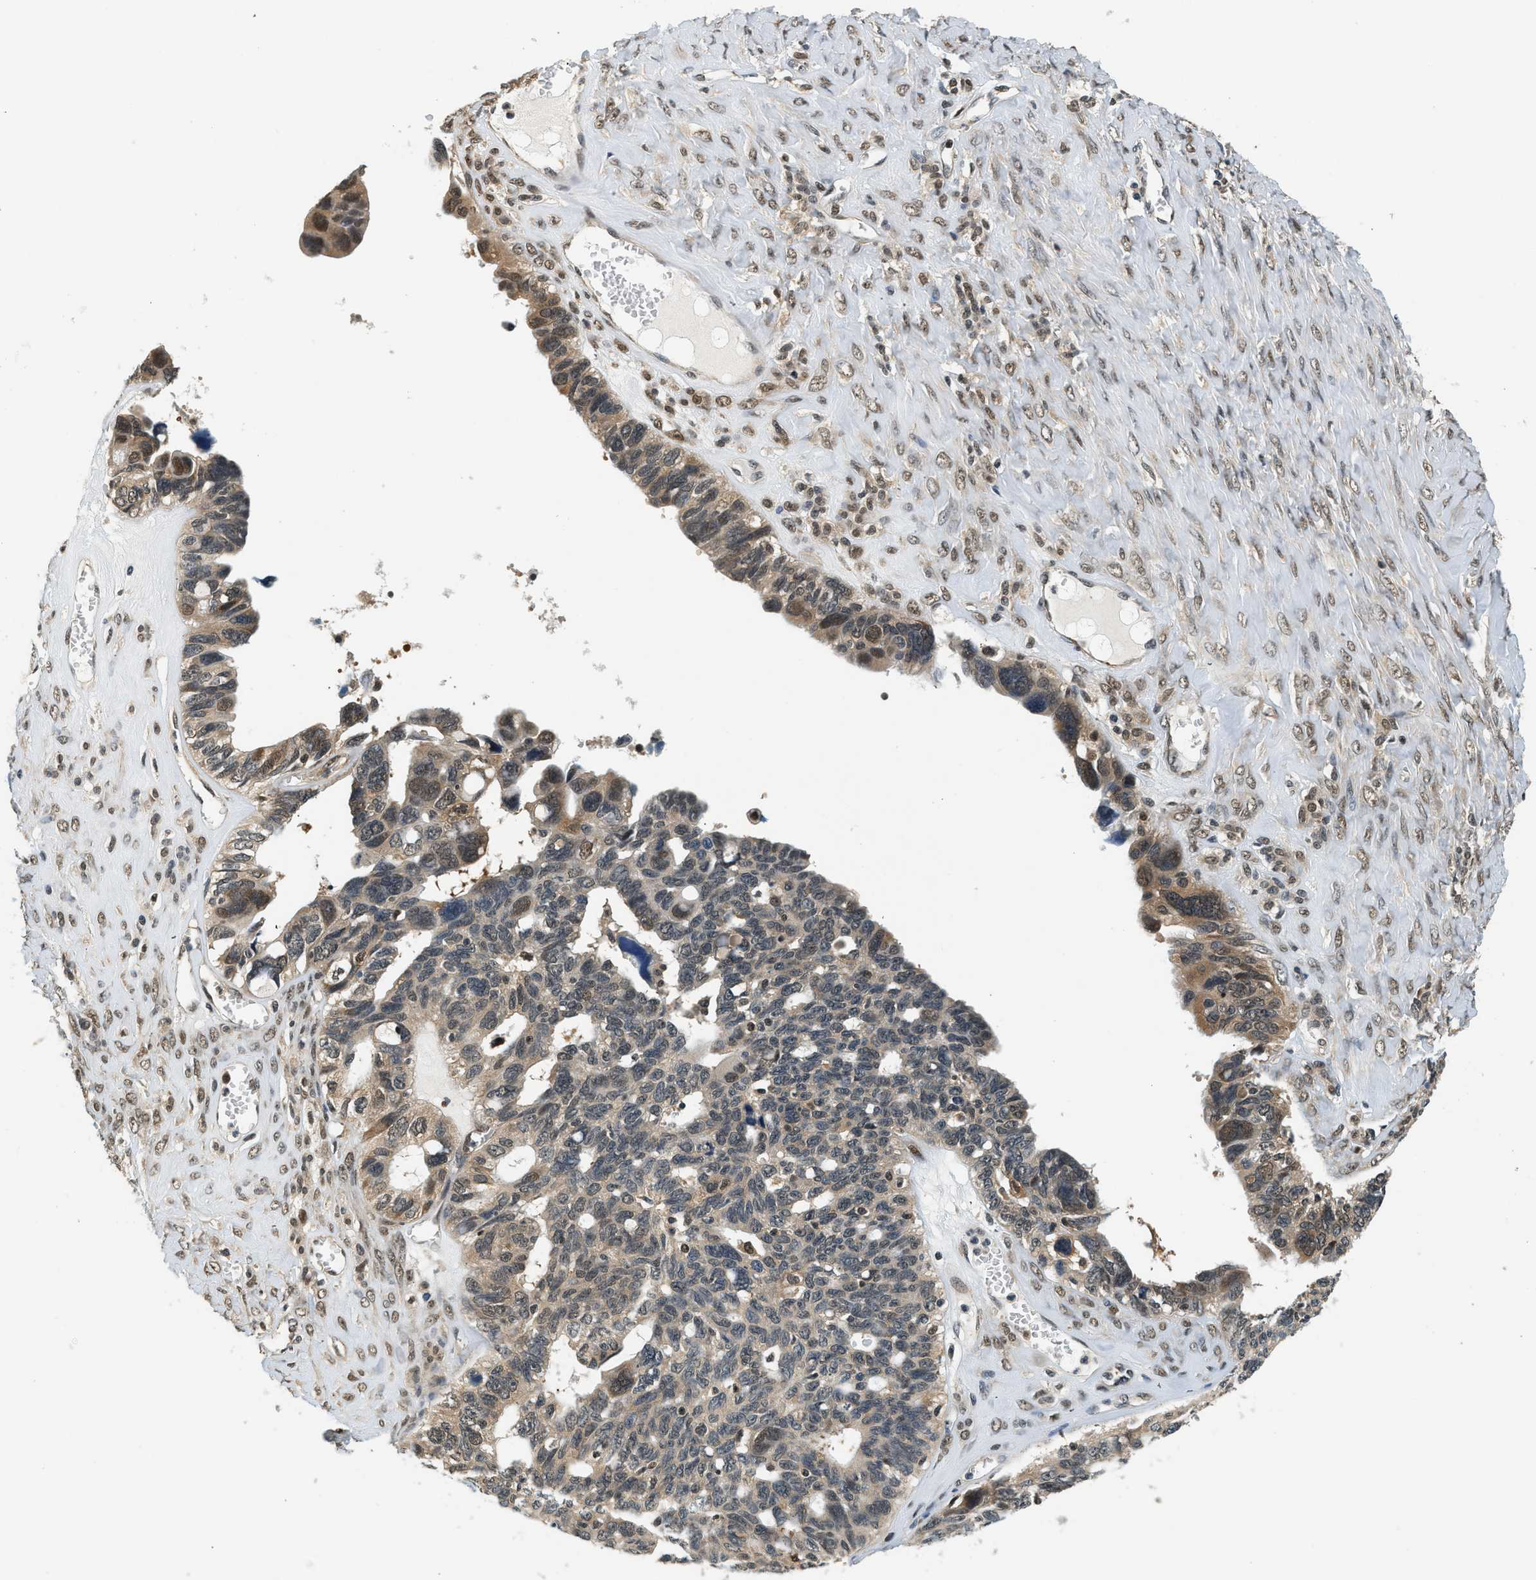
{"staining": {"intensity": "weak", "quantity": "25%-75%", "location": "cytoplasmic/membranous,nuclear"}, "tissue": "ovarian cancer", "cell_type": "Tumor cells", "image_type": "cancer", "snomed": [{"axis": "morphology", "description": "Cystadenocarcinoma, serous, NOS"}, {"axis": "topography", "description": "Ovary"}], "caption": "Protein staining of serous cystadenocarcinoma (ovarian) tissue demonstrates weak cytoplasmic/membranous and nuclear expression in about 25%-75% of tumor cells.", "gene": "PSMD3", "patient": {"sex": "female", "age": 79}}